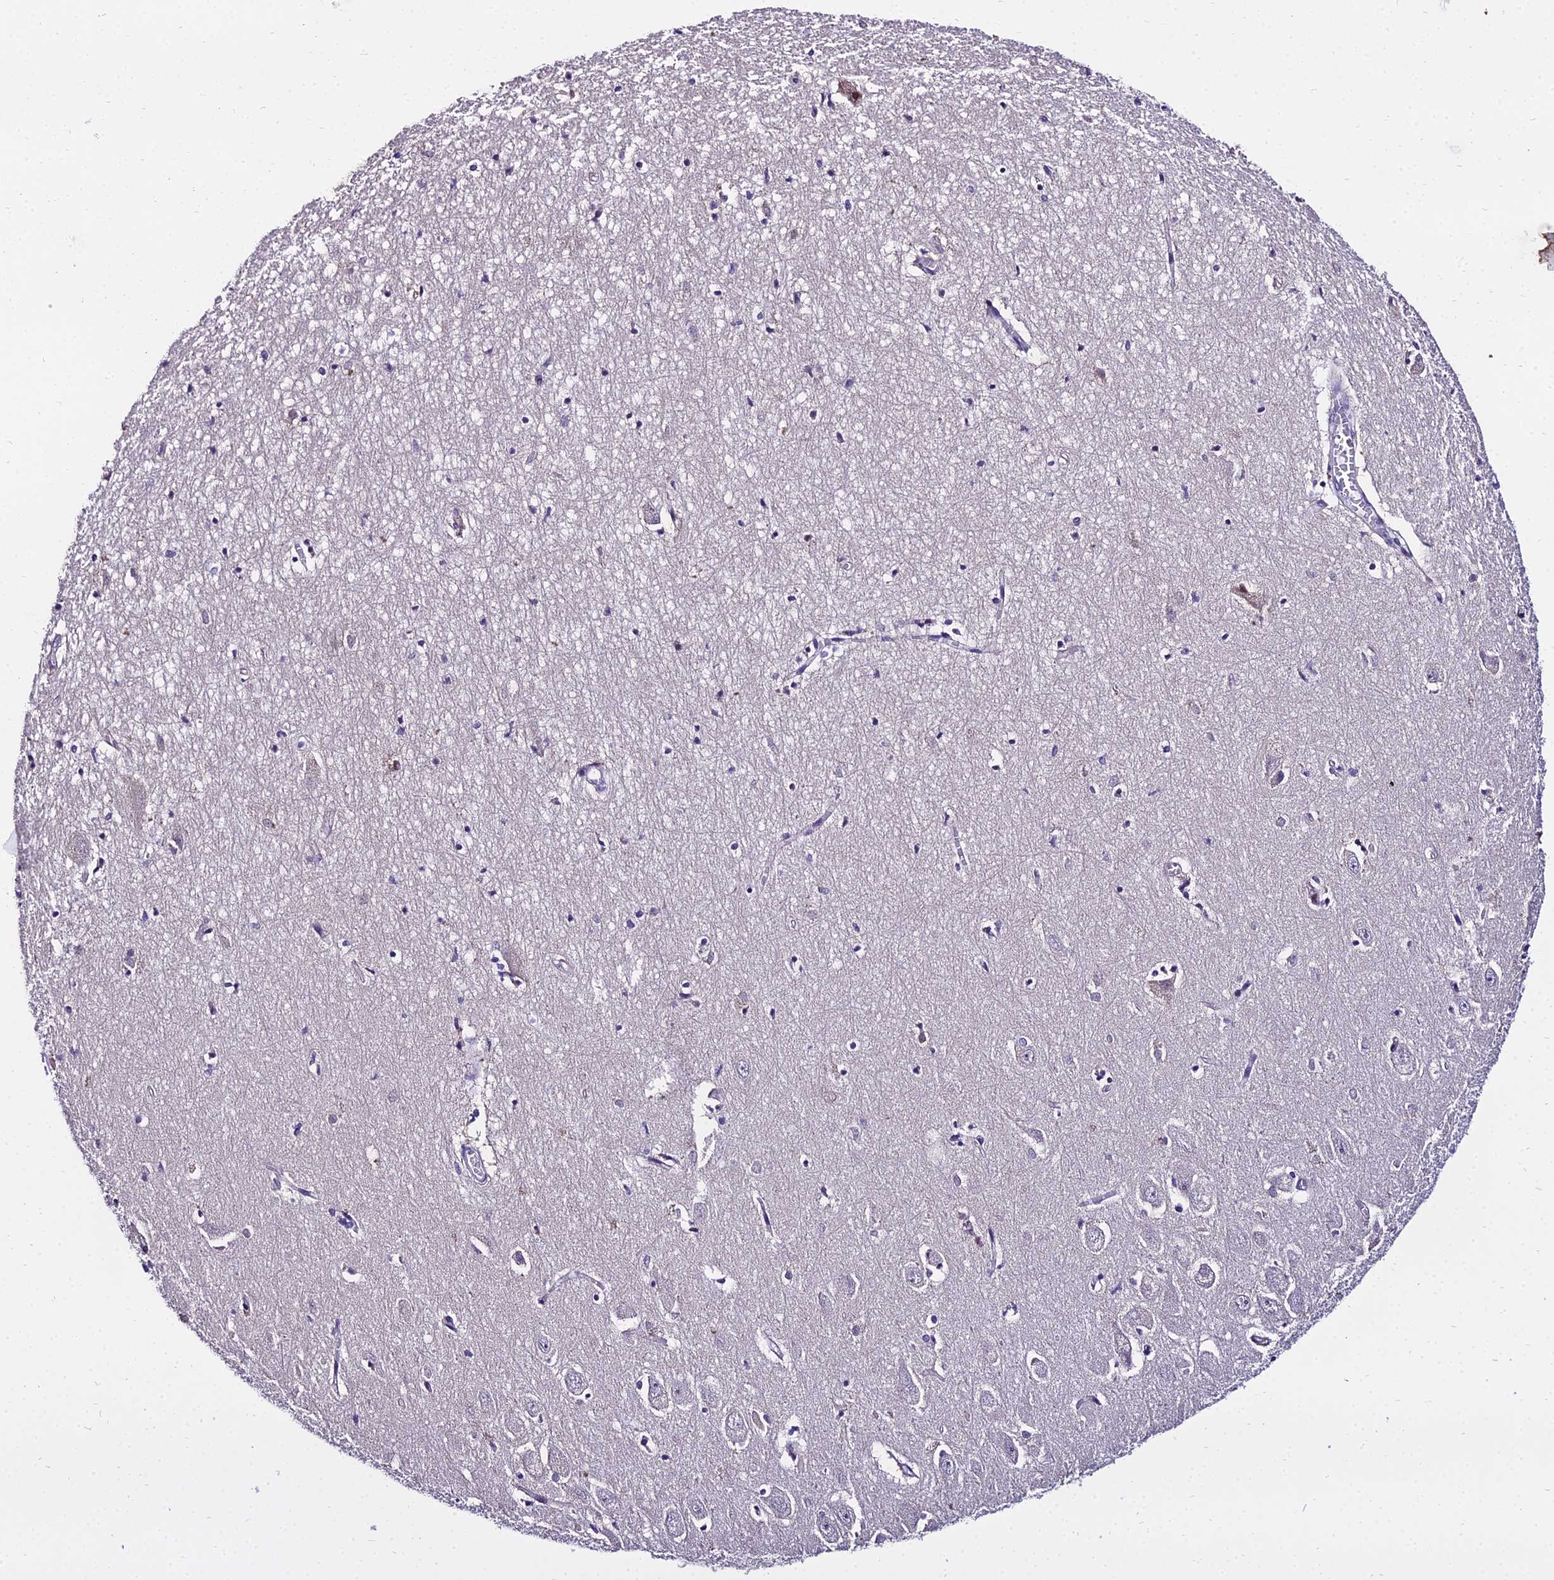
{"staining": {"intensity": "negative", "quantity": "none", "location": "none"}, "tissue": "hippocampus", "cell_type": "Glial cells", "image_type": "normal", "snomed": [{"axis": "morphology", "description": "Normal tissue, NOS"}, {"axis": "topography", "description": "Hippocampus"}], "caption": "Immunohistochemistry (IHC) micrograph of normal hippocampus: human hippocampus stained with DAB (3,3'-diaminobenzidine) demonstrates no significant protein staining in glial cells.", "gene": "TRIML2", "patient": {"sex": "female", "age": 64}}